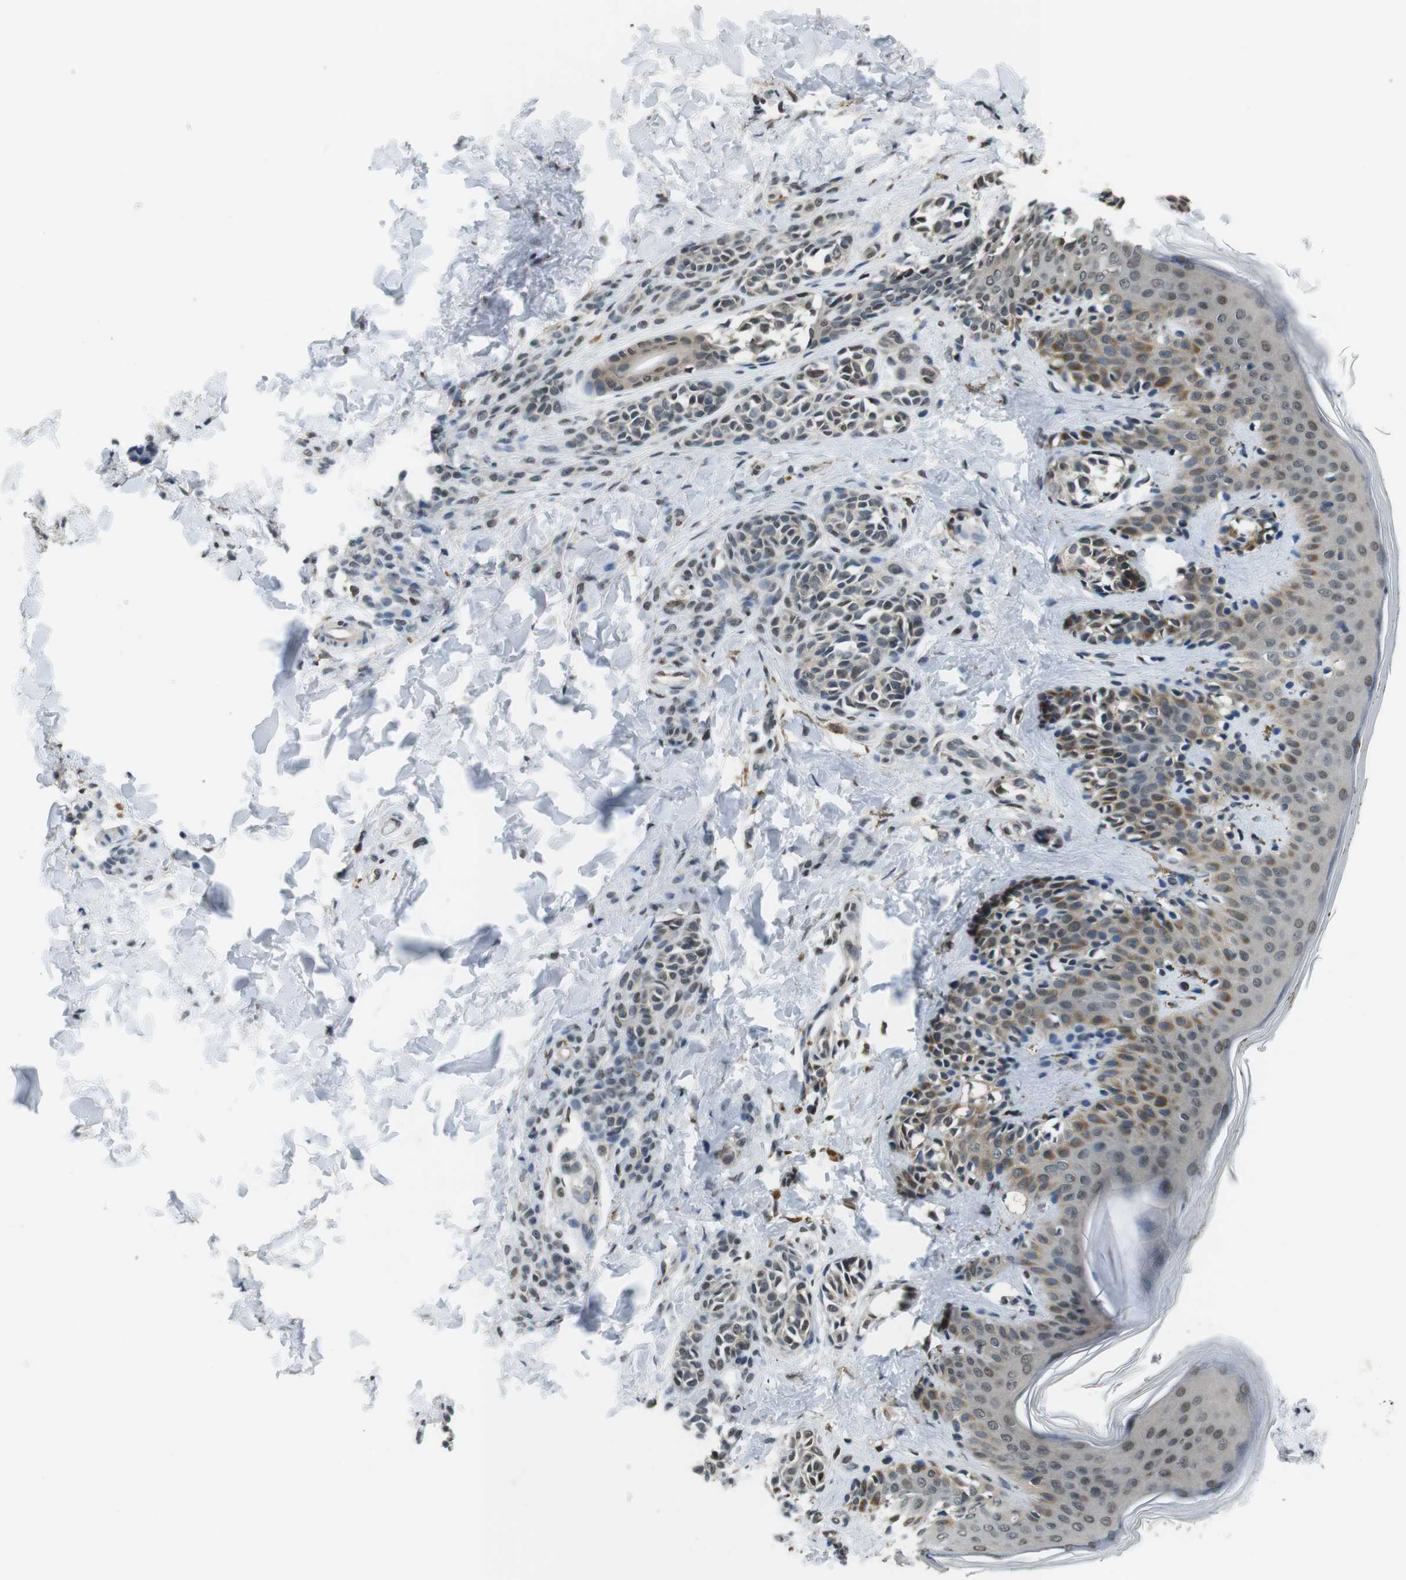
{"staining": {"intensity": "moderate", "quantity": "25%-75%", "location": "cytoplasmic/membranous"}, "tissue": "skin", "cell_type": "Fibroblasts", "image_type": "normal", "snomed": [{"axis": "morphology", "description": "Normal tissue, NOS"}, {"axis": "topography", "description": "Skin"}], "caption": "IHC staining of normal skin, which demonstrates medium levels of moderate cytoplasmic/membranous positivity in about 25%-75% of fibroblasts indicating moderate cytoplasmic/membranous protein staining. The staining was performed using DAB (brown) for protein detection and nuclei were counterstained in hematoxylin (blue).", "gene": "NEK4", "patient": {"sex": "male", "age": 16}}